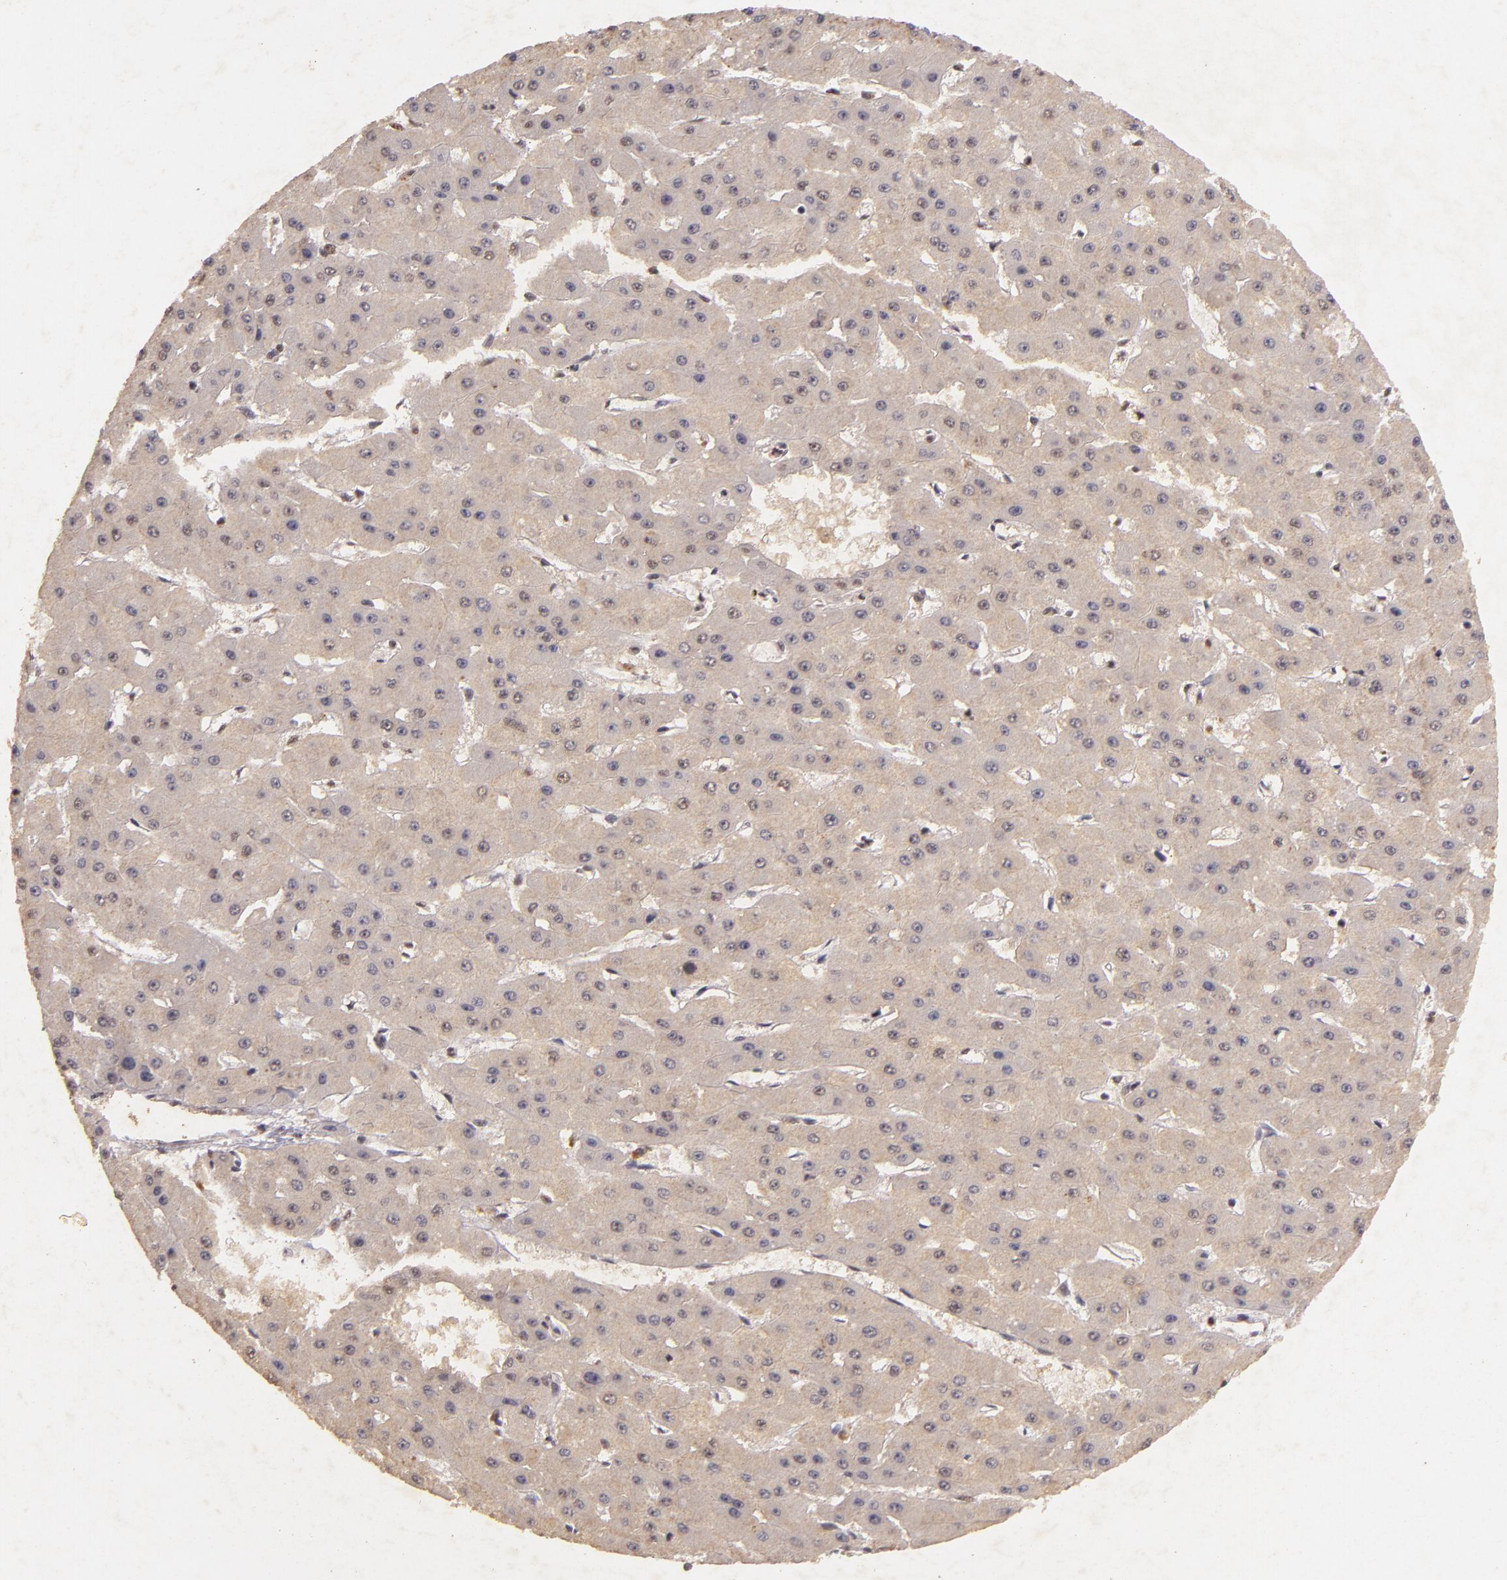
{"staining": {"intensity": "negative", "quantity": "none", "location": "none"}, "tissue": "liver cancer", "cell_type": "Tumor cells", "image_type": "cancer", "snomed": [{"axis": "morphology", "description": "Carcinoma, Hepatocellular, NOS"}, {"axis": "topography", "description": "Liver"}], "caption": "A high-resolution histopathology image shows IHC staining of liver cancer (hepatocellular carcinoma), which displays no significant expression in tumor cells. The staining was performed using DAB to visualize the protein expression in brown, while the nuclei were stained in blue with hematoxylin (Magnification: 20x).", "gene": "CBX3", "patient": {"sex": "female", "age": 52}}